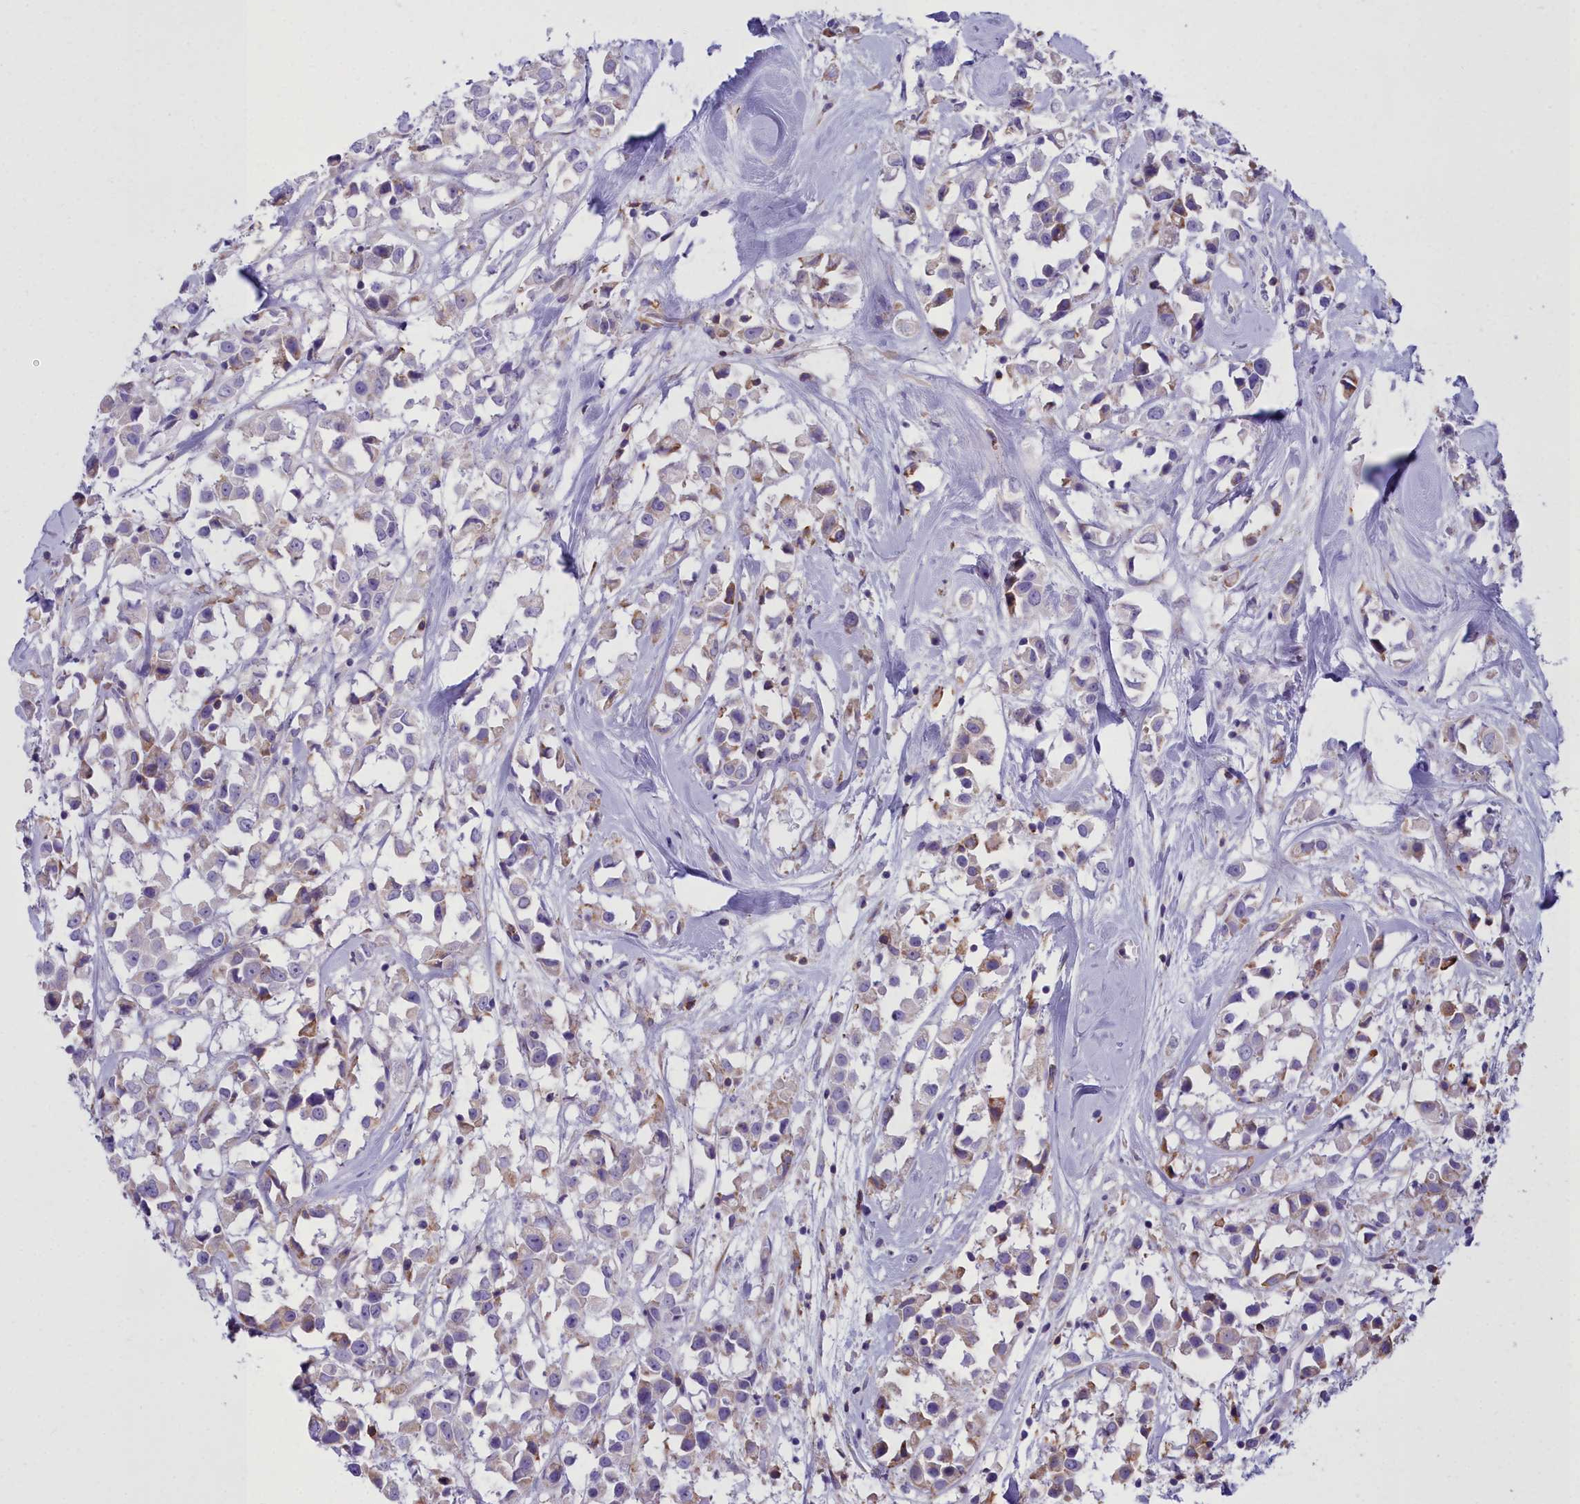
{"staining": {"intensity": "negative", "quantity": "none", "location": "none"}, "tissue": "breast cancer", "cell_type": "Tumor cells", "image_type": "cancer", "snomed": [{"axis": "morphology", "description": "Duct carcinoma"}, {"axis": "topography", "description": "Breast"}], "caption": "Immunohistochemical staining of intraductal carcinoma (breast) displays no significant expression in tumor cells.", "gene": "CD5", "patient": {"sex": "female", "age": 61}}